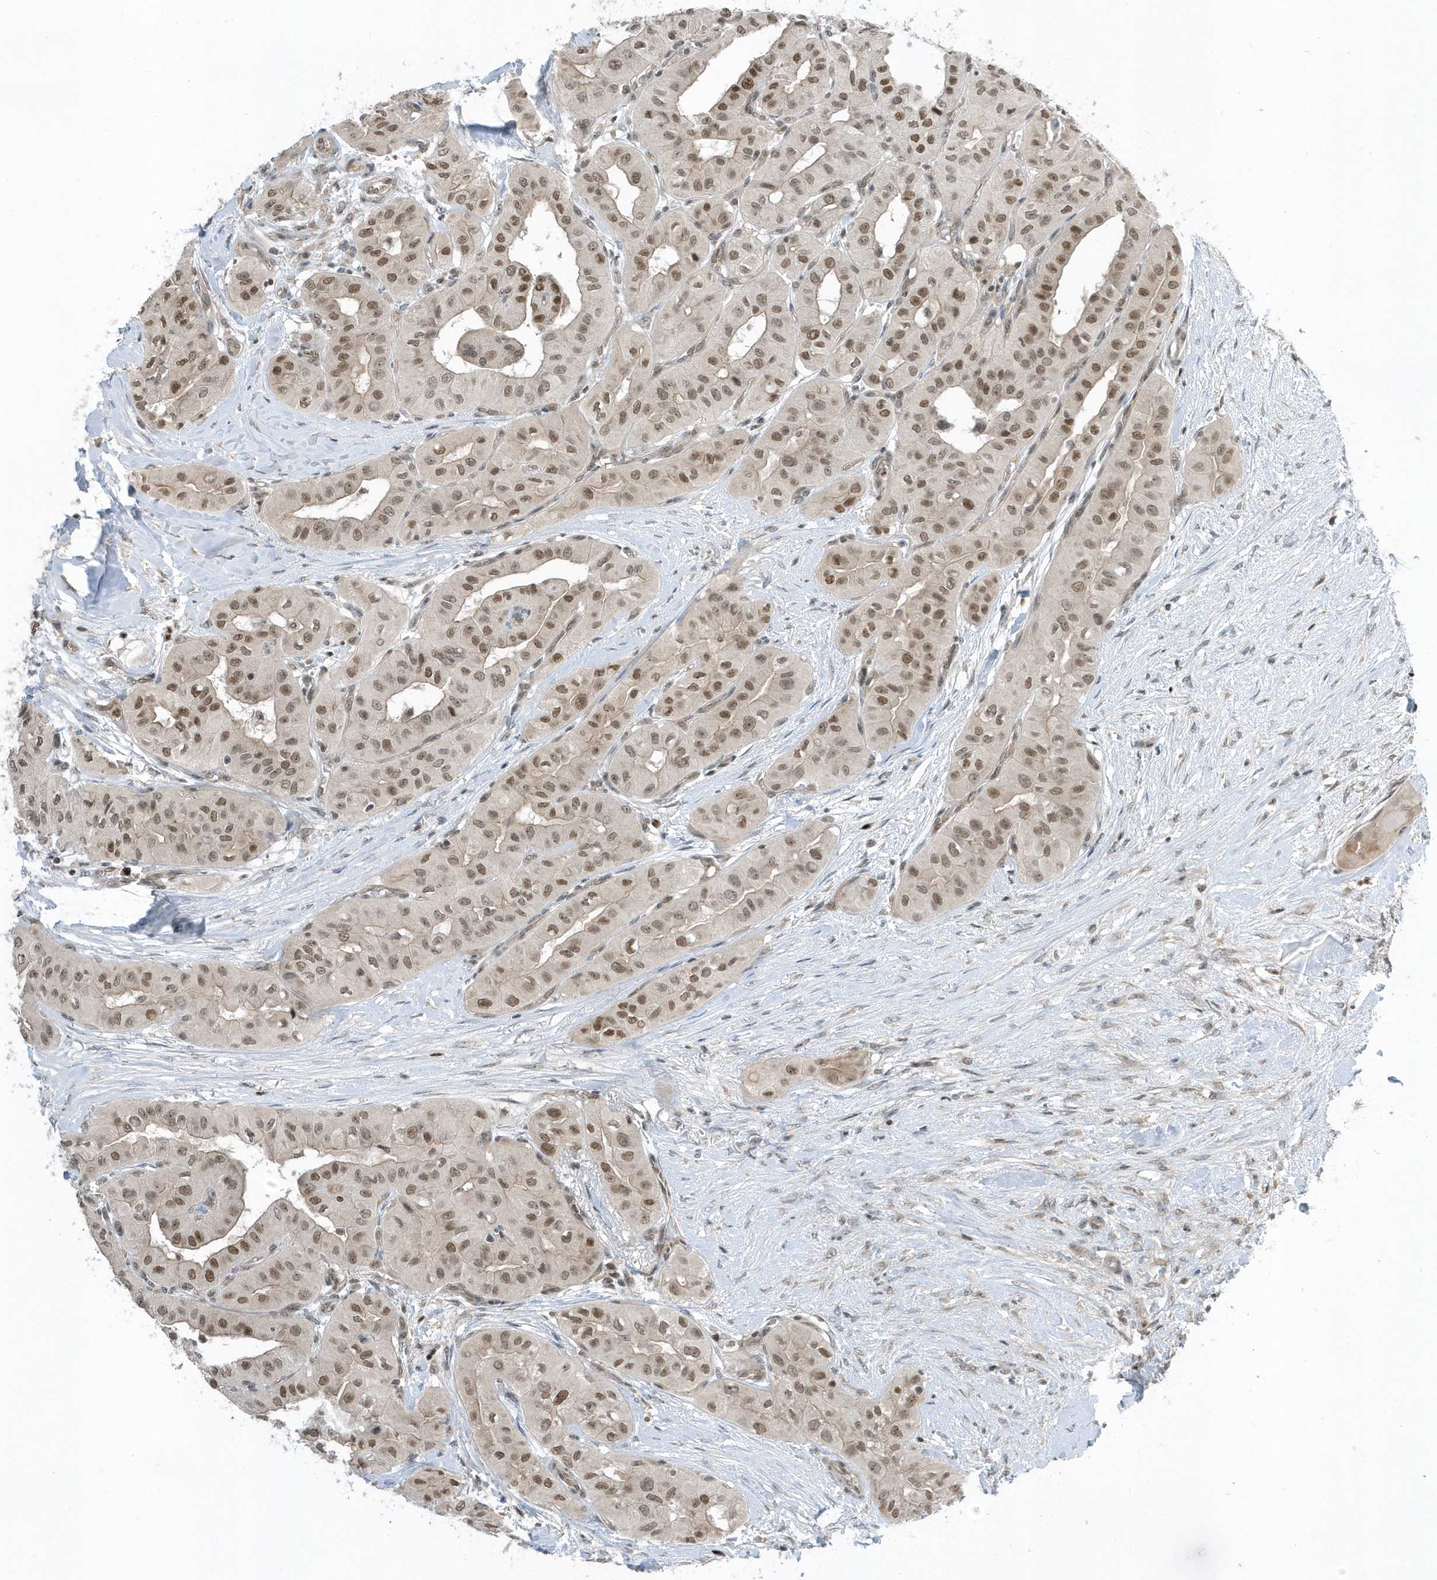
{"staining": {"intensity": "moderate", "quantity": ">75%", "location": "nuclear"}, "tissue": "thyroid cancer", "cell_type": "Tumor cells", "image_type": "cancer", "snomed": [{"axis": "morphology", "description": "Papillary adenocarcinoma, NOS"}, {"axis": "topography", "description": "Thyroid gland"}], "caption": "Thyroid cancer tissue displays moderate nuclear positivity in about >75% of tumor cells, visualized by immunohistochemistry. The protein of interest is stained brown, and the nuclei are stained in blue (DAB (3,3'-diaminobenzidine) IHC with brightfield microscopy, high magnification).", "gene": "ZNF740", "patient": {"sex": "female", "age": 59}}